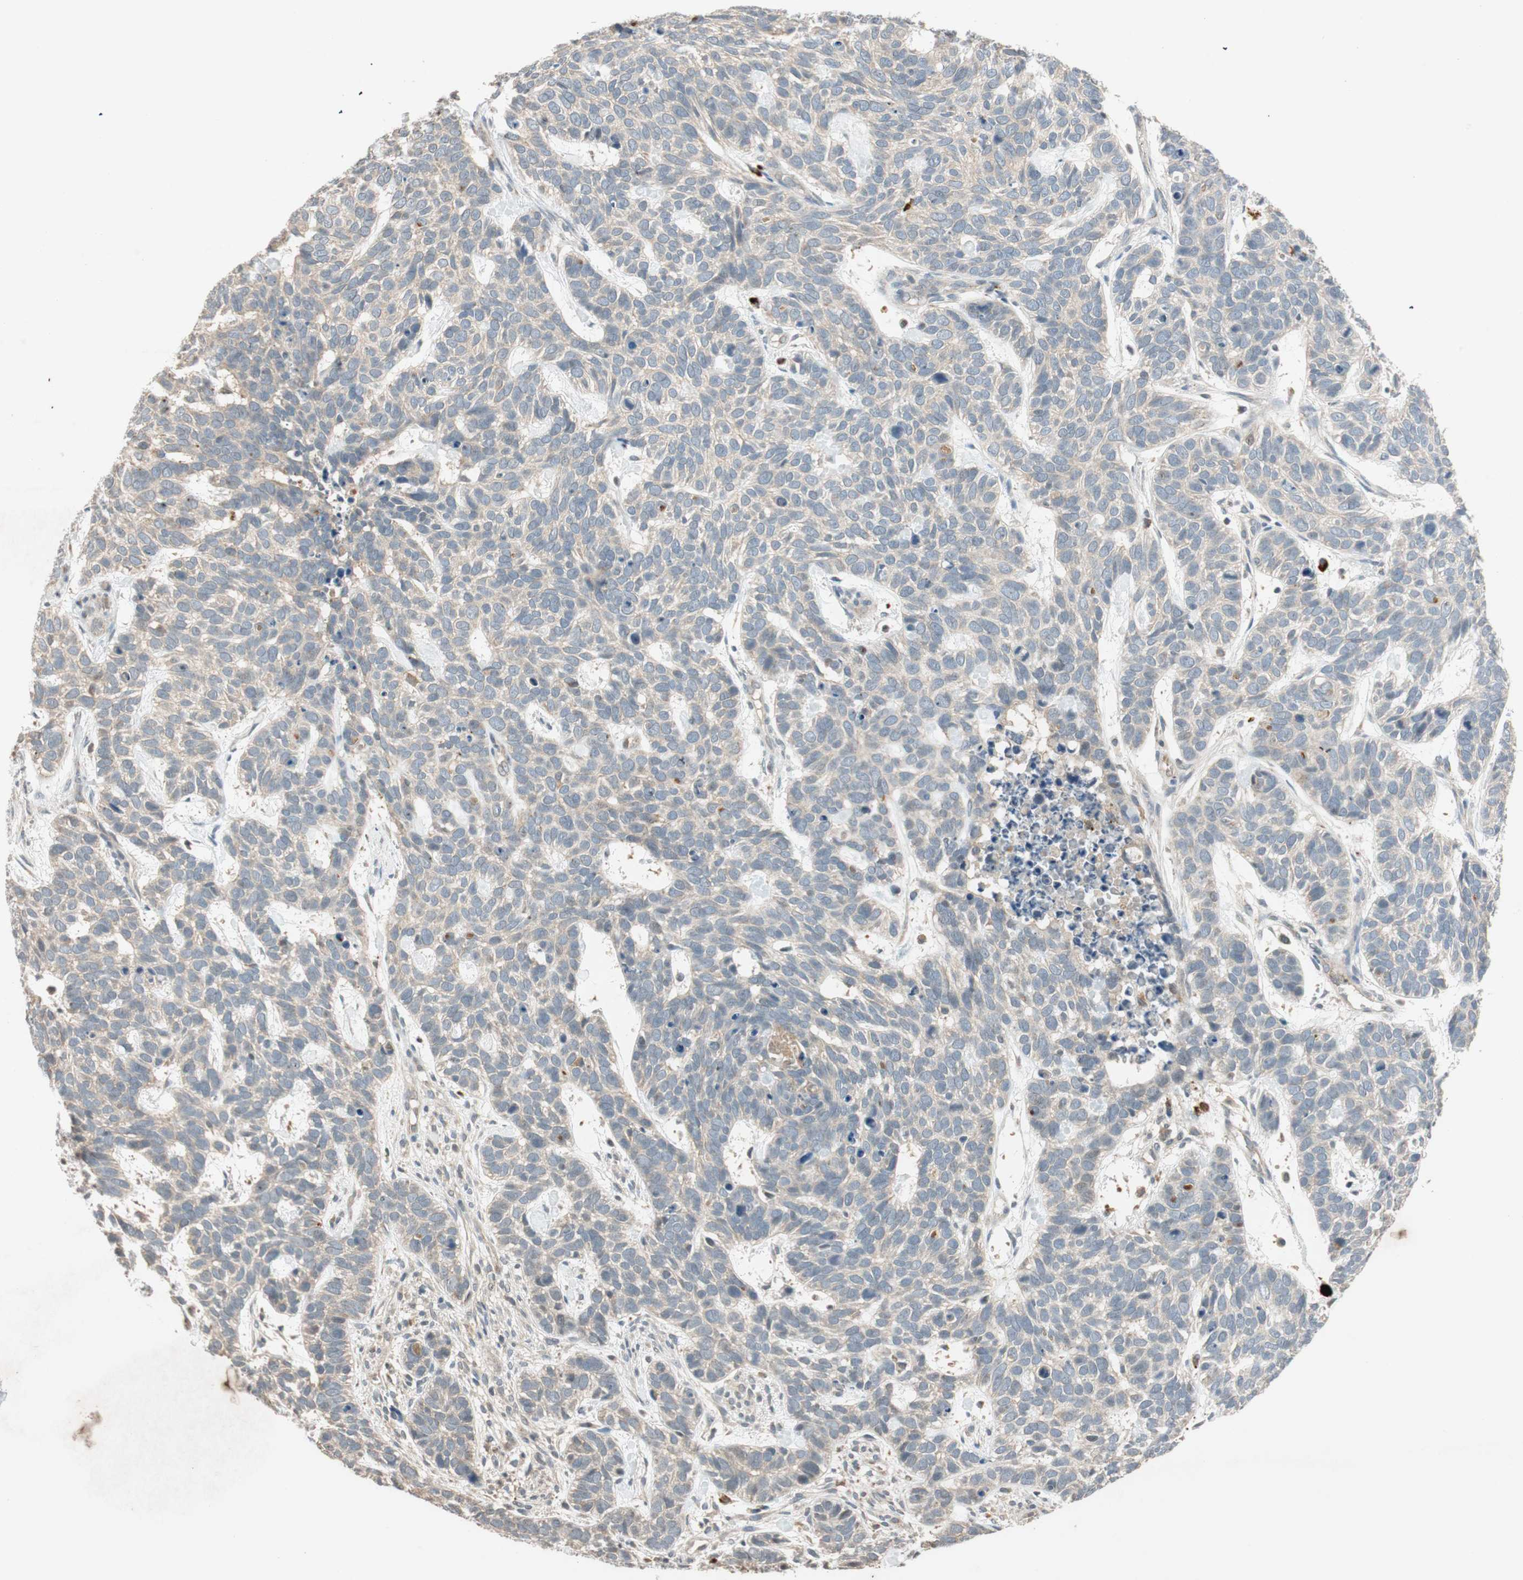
{"staining": {"intensity": "weak", "quantity": ">75%", "location": "cytoplasmic/membranous"}, "tissue": "skin cancer", "cell_type": "Tumor cells", "image_type": "cancer", "snomed": [{"axis": "morphology", "description": "Basal cell carcinoma"}, {"axis": "topography", "description": "Skin"}], "caption": "Immunohistochemistry (IHC) (DAB) staining of human skin cancer (basal cell carcinoma) reveals weak cytoplasmic/membranous protein positivity in about >75% of tumor cells. (DAB (3,3'-diaminobenzidine) IHC with brightfield microscopy, high magnification).", "gene": "GLB1", "patient": {"sex": "male", "age": 87}}